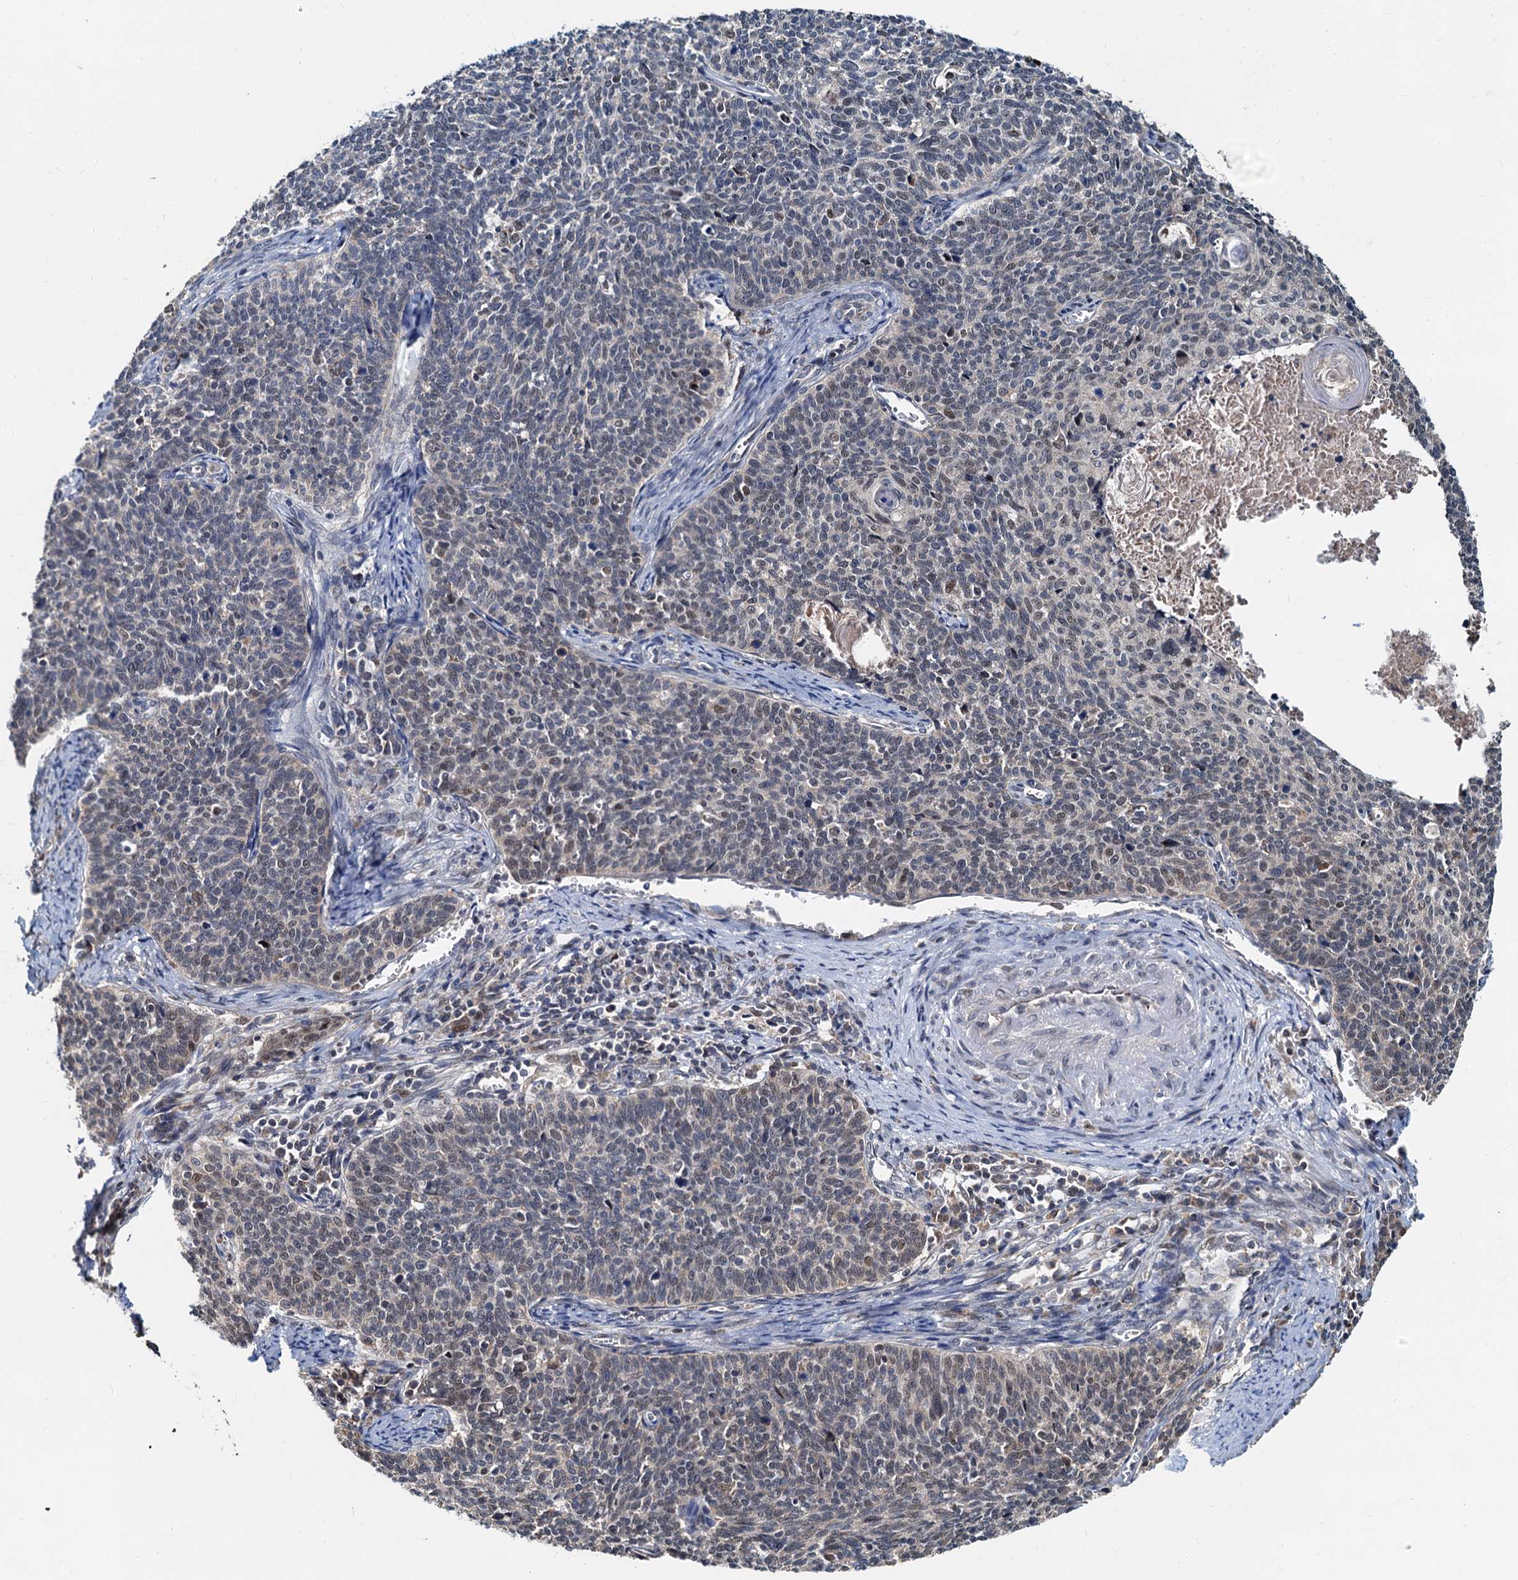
{"staining": {"intensity": "weak", "quantity": "25%-75%", "location": "nuclear"}, "tissue": "cervical cancer", "cell_type": "Tumor cells", "image_type": "cancer", "snomed": [{"axis": "morphology", "description": "Squamous cell carcinoma, NOS"}, {"axis": "topography", "description": "Cervix"}], "caption": "IHC image of neoplastic tissue: human squamous cell carcinoma (cervical) stained using IHC demonstrates low levels of weak protein expression localized specifically in the nuclear of tumor cells, appearing as a nuclear brown color.", "gene": "MCMBP", "patient": {"sex": "female", "age": 39}}